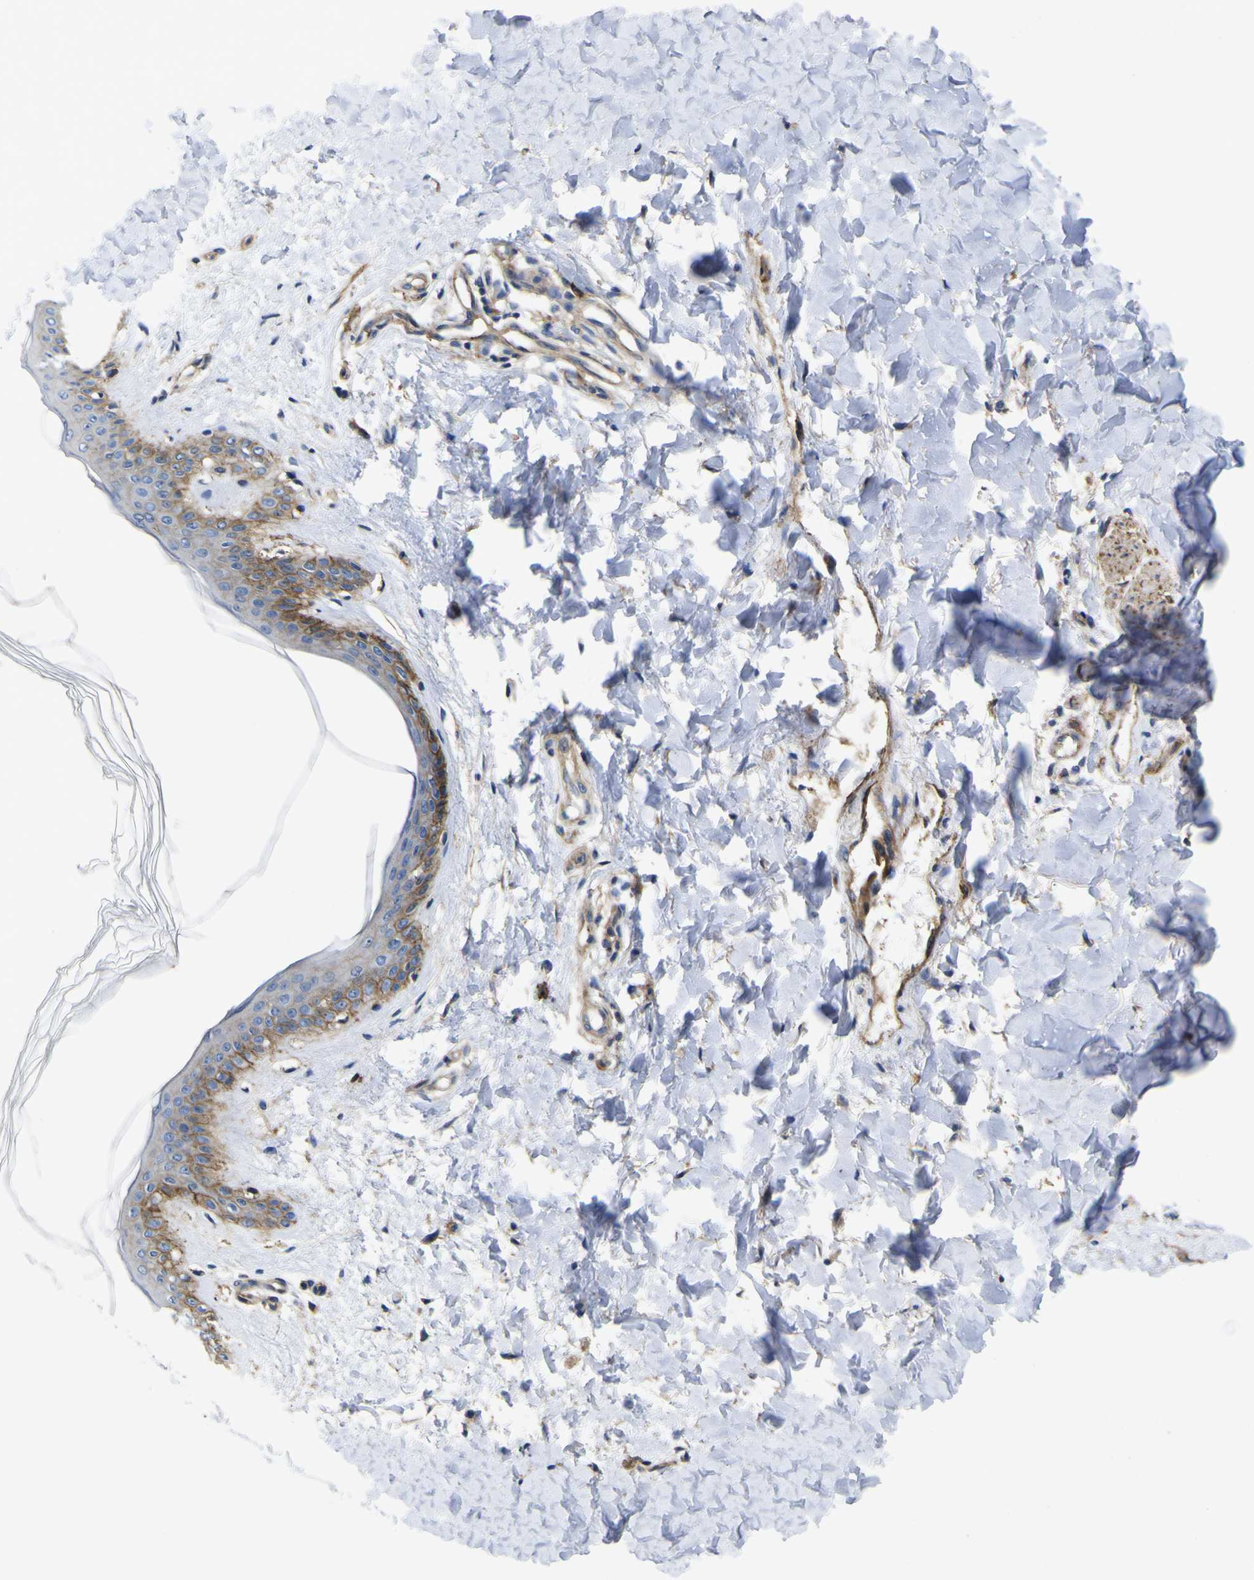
{"staining": {"intensity": "negative", "quantity": "none", "location": "none"}, "tissue": "skin", "cell_type": "Fibroblasts", "image_type": "normal", "snomed": [{"axis": "morphology", "description": "Normal tissue, NOS"}, {"axis": "topography", "description": "Skin"}], "caption": "Protein analysis of unremarkable skin displays no significant expression in fibroblasts. The staining is performed using DAB (3,3'-diaminobenzidine) brown chromogen with nuclei counter-stained in using hematoxylin.", "gene": "CD151", "patient": {"sex": "female", "age": 41}}